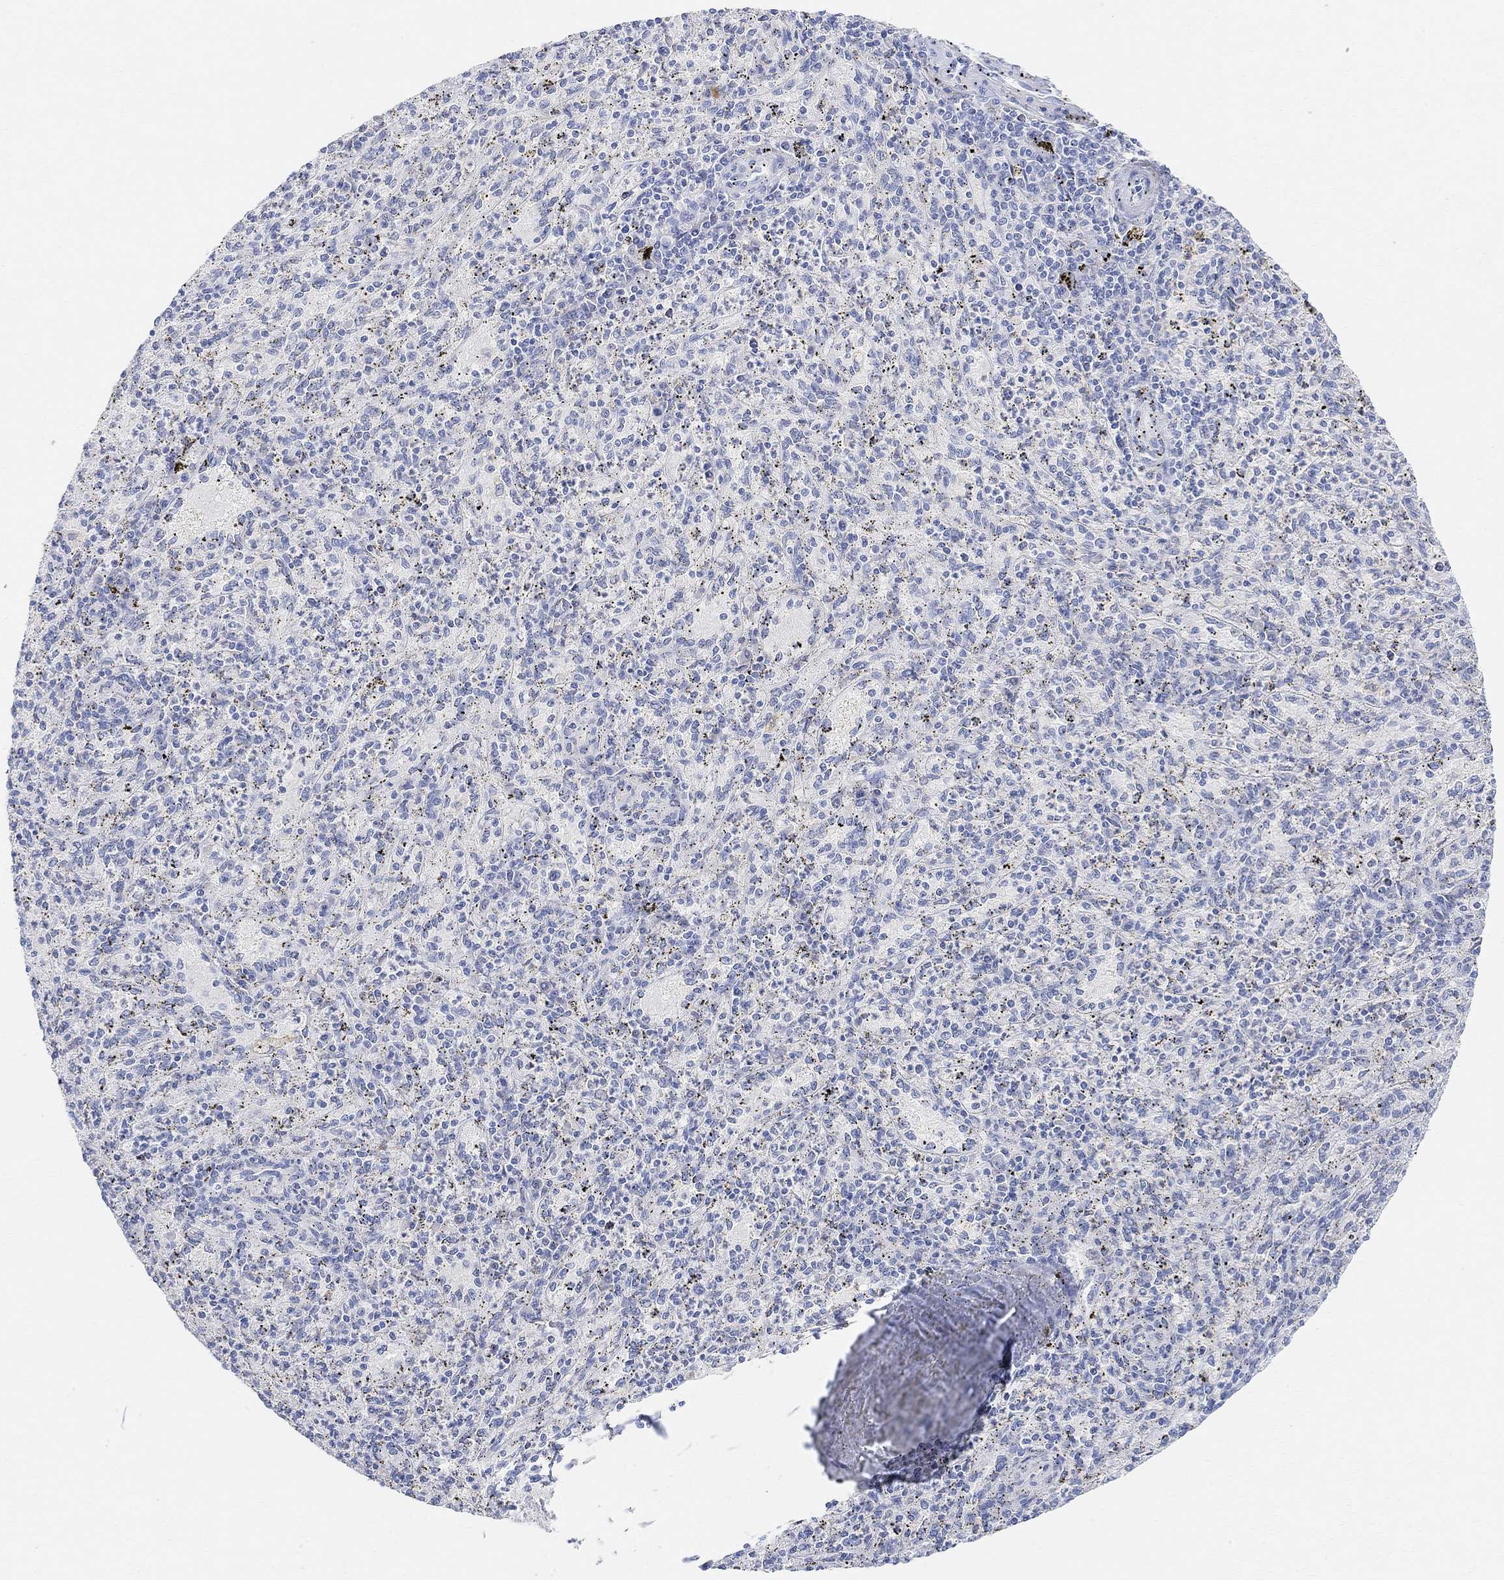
{"staining": {"intensity": "negative", "quantity": "none", "location": "none"}, "tissue": "spleen", "cell_type": "Cells in red pulp", "image_type": "normal", "snomed": [{"axis": "morphology", "description": "Normal tissue, NOS"}, {"axis": "topography", "description": "Spleen"}], "caption": "Immunohistochemical staining of benign human spleen exhibits no significant expression in cells in red pulp.", "gene": "RETNLB", "patient": {"sex": "male", "age": 60}}